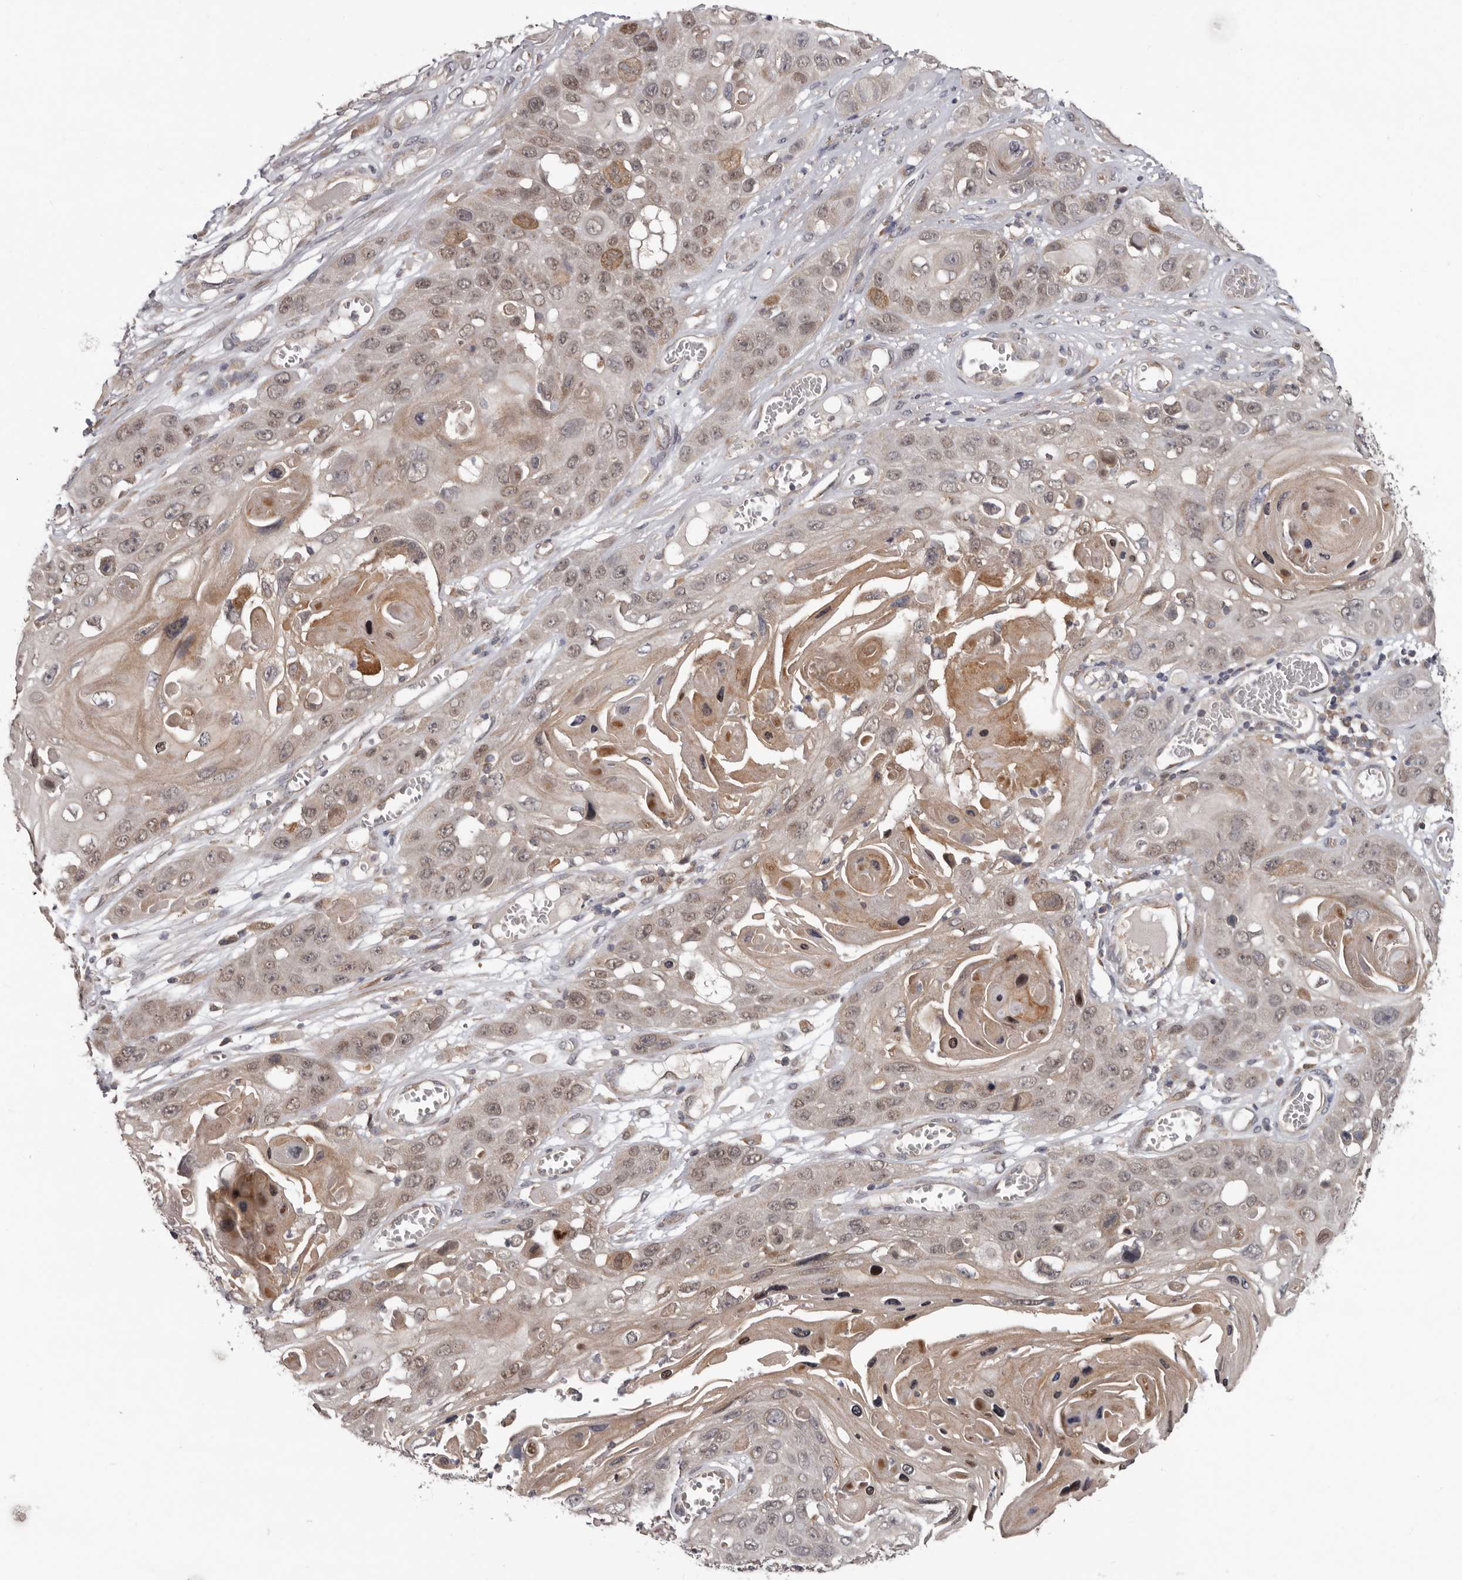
{"staining": {"intensity": "weak", "quantity": "25%-75%", "location": "cytoplasmic/membranous,nuclear"}, "tissue": "skin cancer", "cell_type": "Tumor cells", "image_type": "cancer", "snomed": [{"axis": "morphology", "description": "Squamous cell carcinoma, NOS"}, {"axis": "topography", "description": "Skin"}], "caption": "Protein expression analysis of squamous cell carcinoma (skin) displays weak cytoplasmic/membranous and nuclear positivity in approximately 25%-75% of tumor cells.", "gene": "FGFR4", "patient": {"sex": "male", "age": 55}}